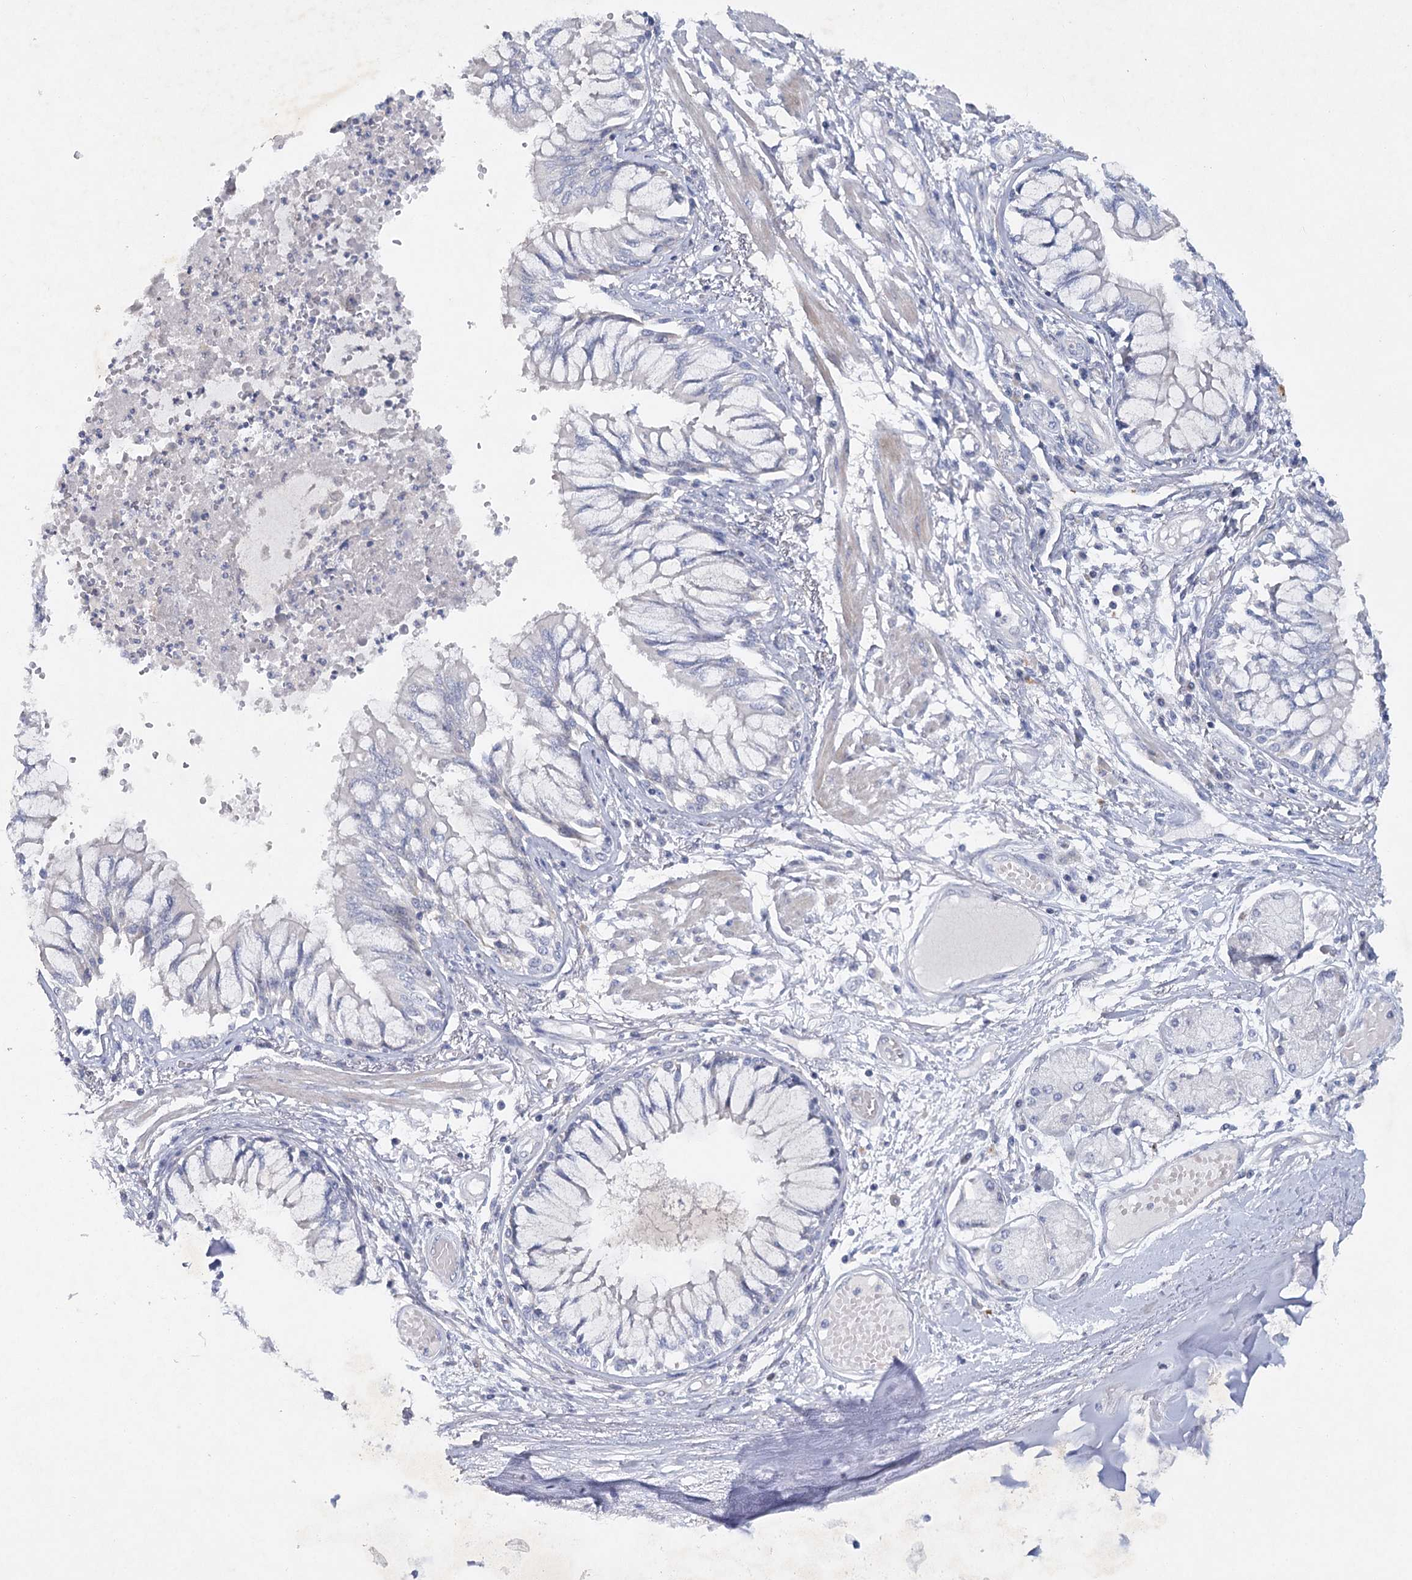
{"staining": {"intensity": "negative", "quantity": "none", "location": "none"}, "tissue": "bronchus", "cell_type": "Respiratory epithelial cells", "image_type": "normal", "snomed": [{"axis": "morphology", "description": "Normal tissue, NOS"}, {"axis": "topography", "description": "Cartilage tissue"}, {"axis": "topography", "description": "Bronchus"}, {"axis": "topography", "description": "Lung"}], "caption": "IHC of unremarkable bronchus demonstrates no expression in respiratory epithelial cells. (DAB immunohistochemistry (IHC) visualized using brightfield microscopy, high magnification).", "gene": "MAP3K13", "patient": {"sex": "female", "age": 49}}